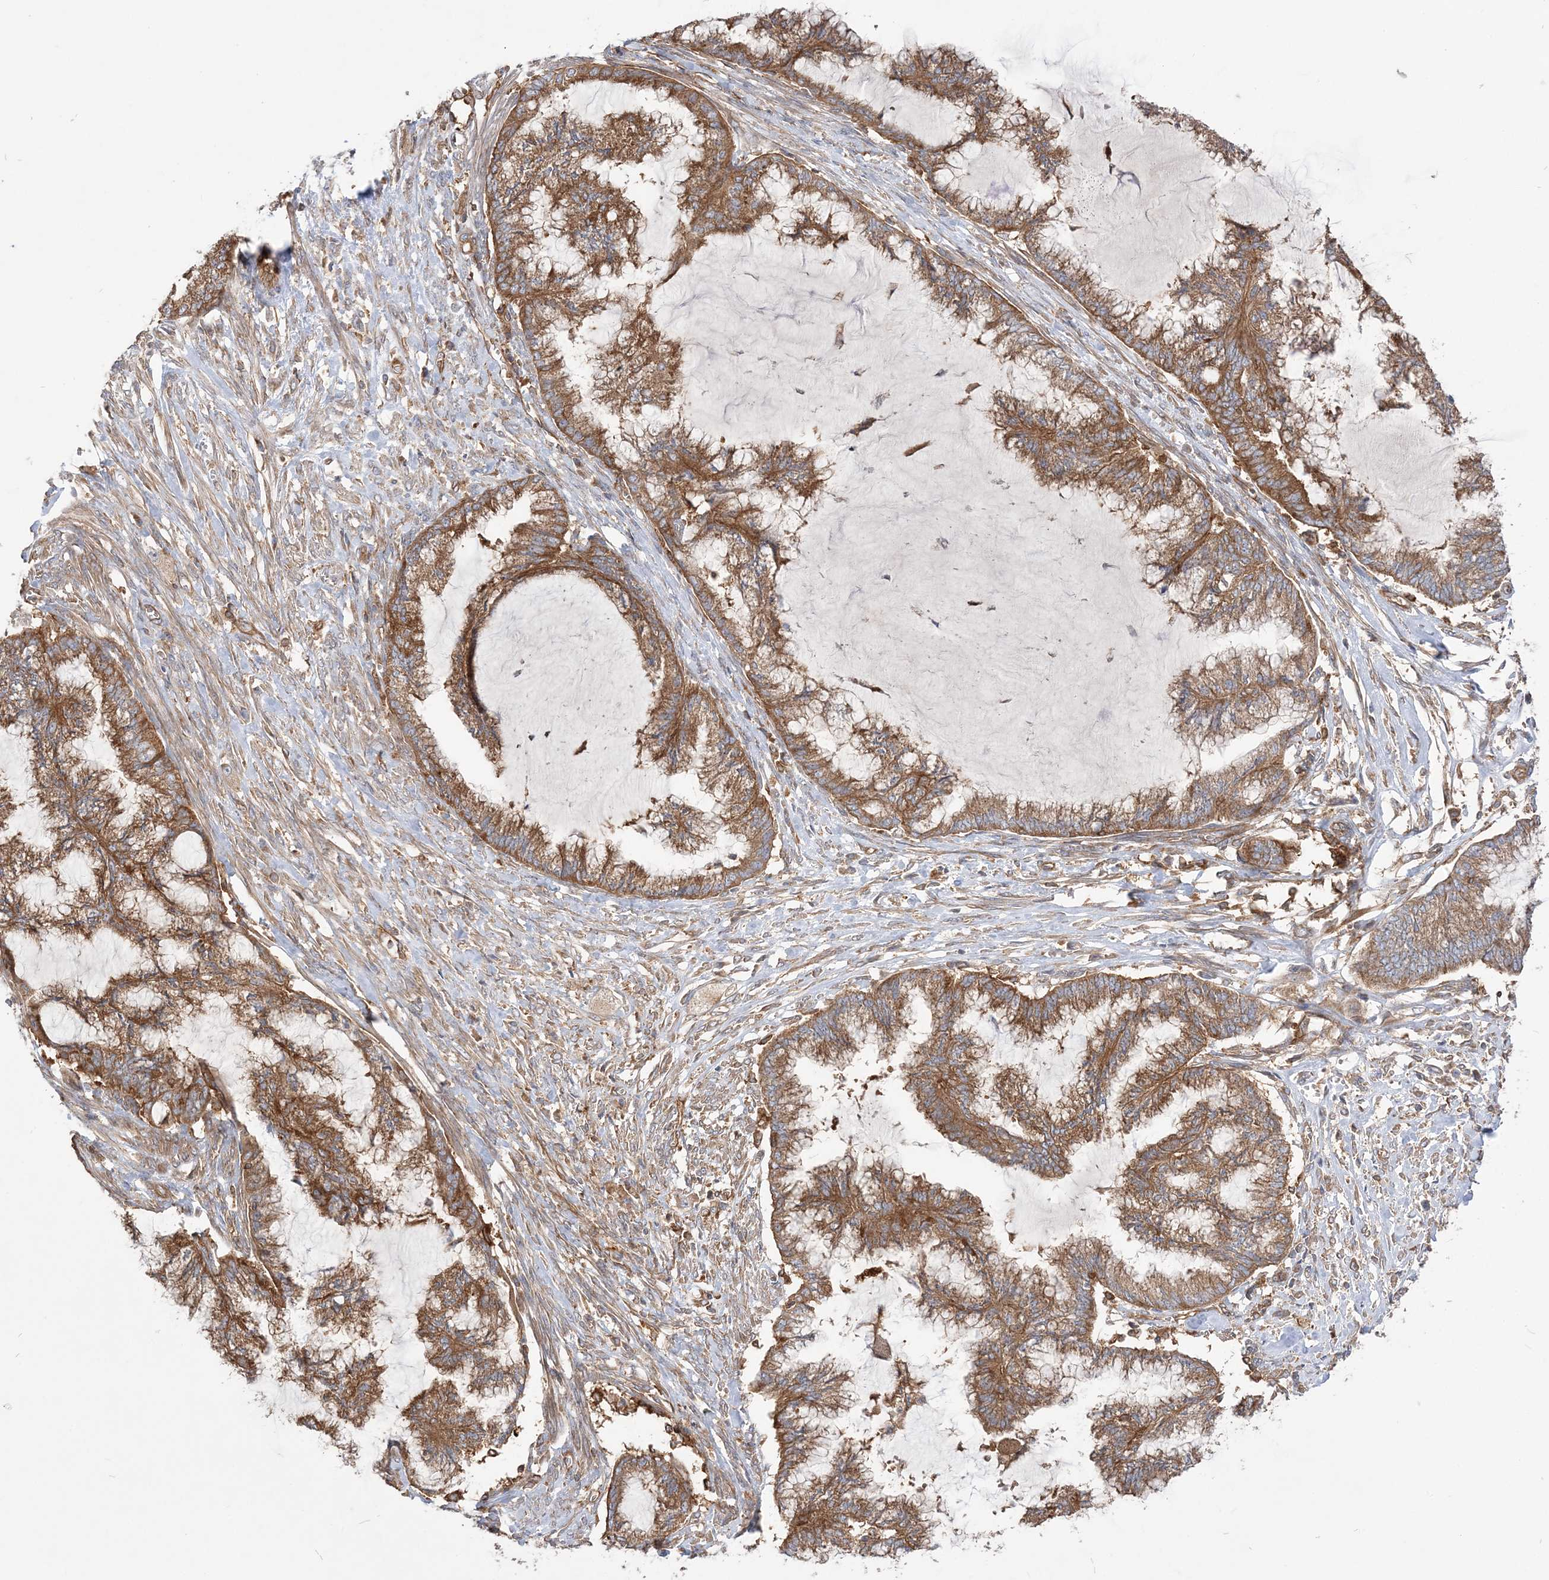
{"staining": {"intensity": "moderate", "quantity": ">75%", "location": "cytoplasmic/membranous"}, "tissue": "endometrial cancer", "cell_type": "Tumor cells", "image_type": "cancer", "snomed": [{"axis": "morphology", "description": "Adenocarcinoma, NOS"}, {"axis": "topography", "description": "Endometrium"}], "caption": "Brown immunohistochemical staining in adenocarcinoma (endometrial) exhibits moderate cytoplasmic/membranous expression in about >75% of tumor cells.", "gene": "TBC1D5", "patient": {"sex": "female", "age": 86}}